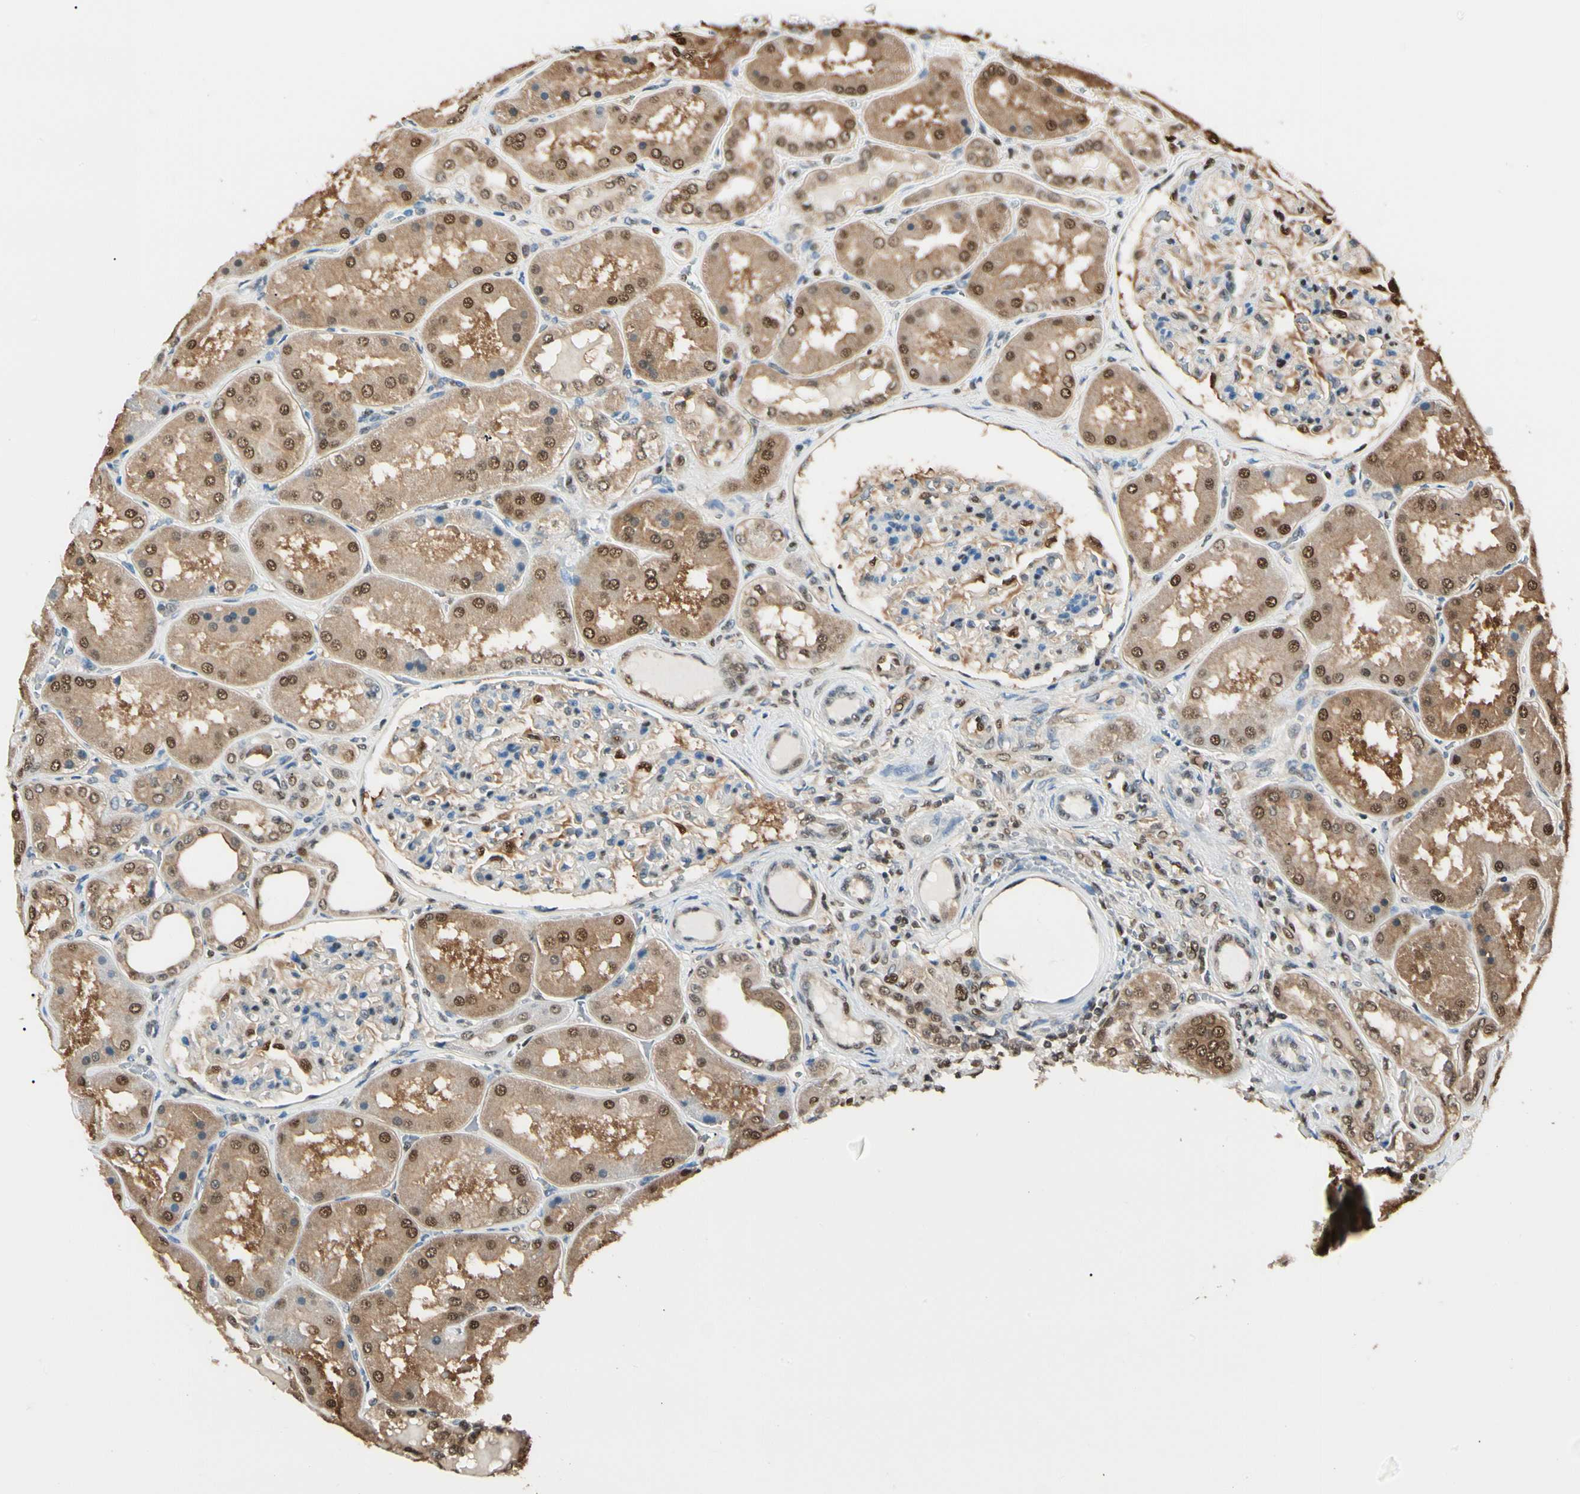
{"staining": {"intensity": "moderate", "quantity": "25%-75%", "location": "cytoplasmic/membranous,nuclear"}, "tissue": "kidney", "cell_type": "Cells in glomeruli", "image_type": "normal", "snomed": [{"axis": "morphology", "description": "Normal tissue, NOS"}, {"axis": "topography", "description": "Kidney"}], "caption": "Kidney stained with a protein marker shows moderate staining in cells in glomeruli.", "gene": "PNCK", "patient": {"sex": "female", "age": 56}}